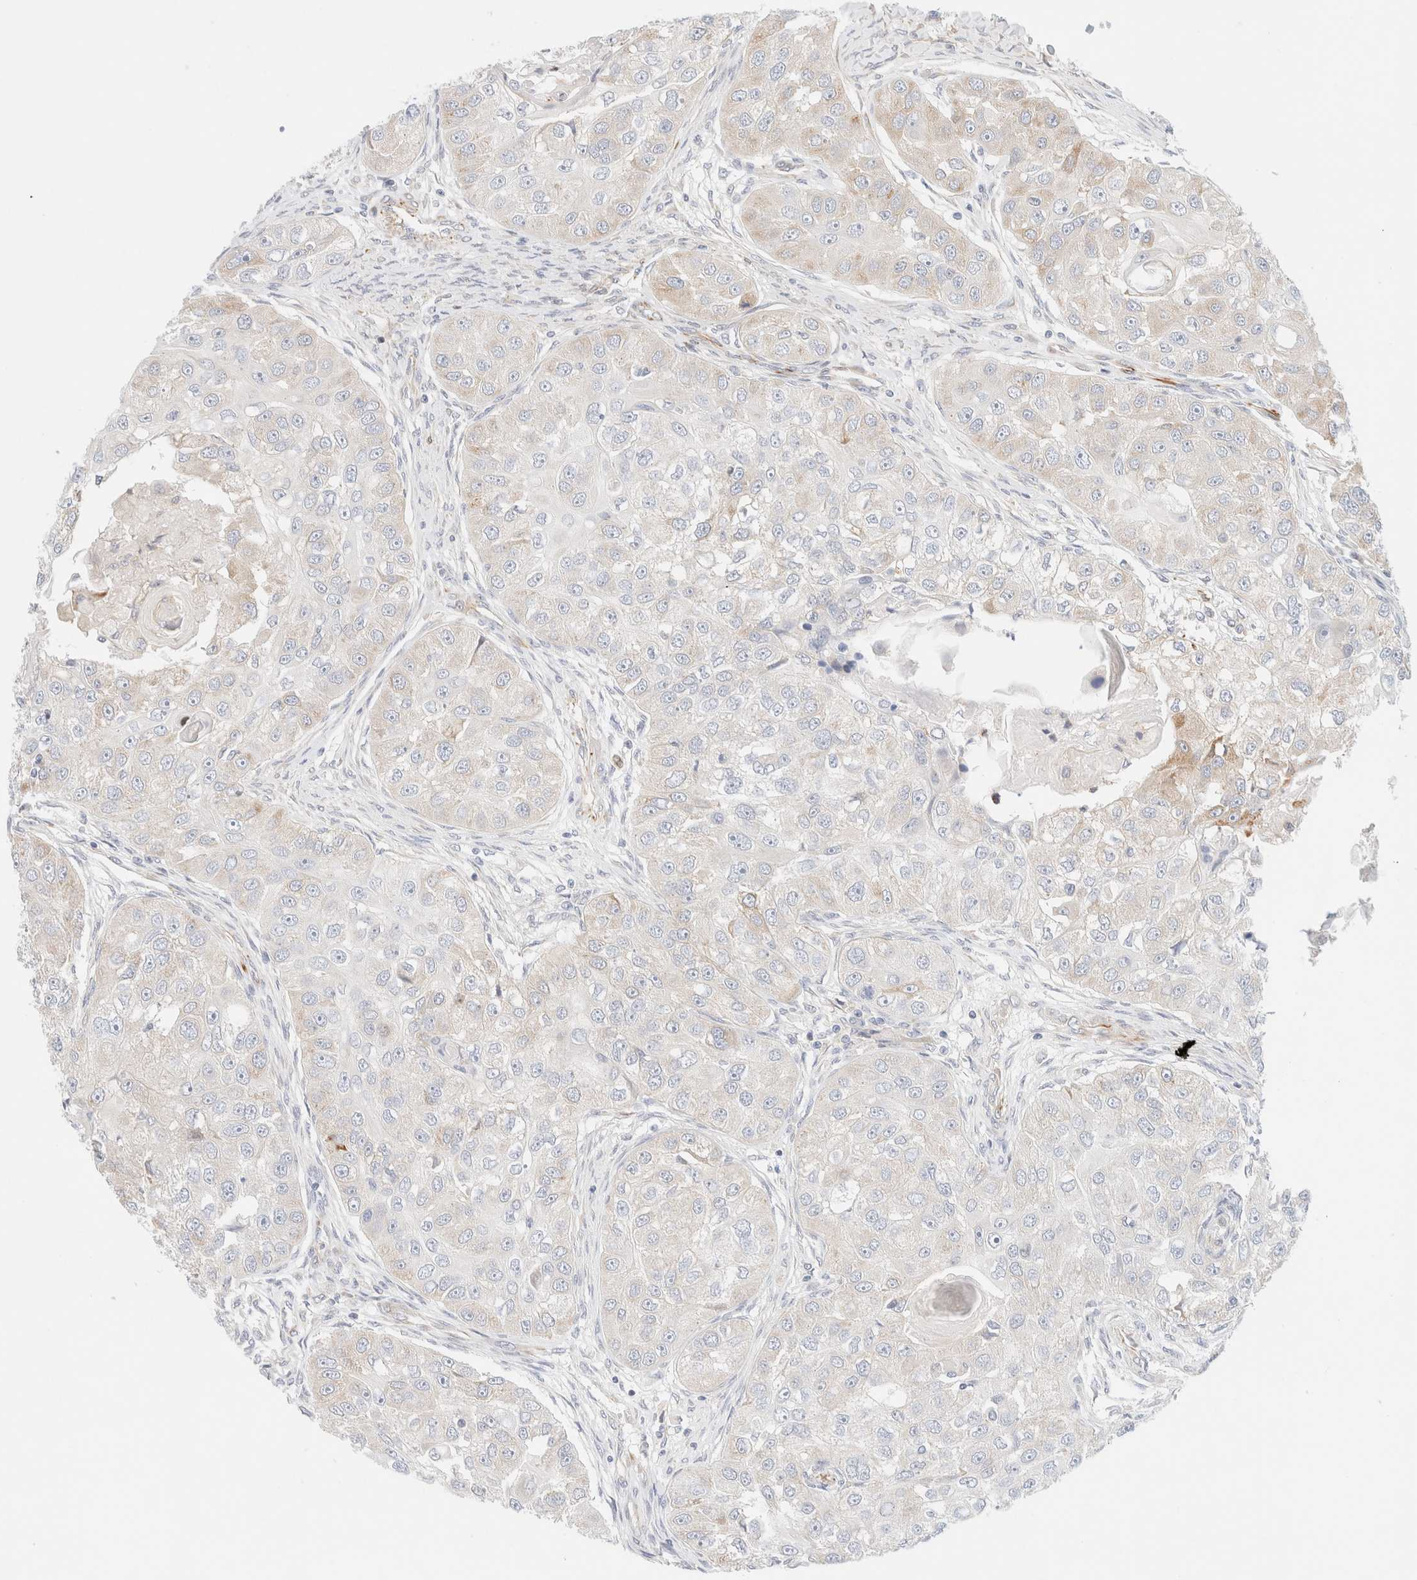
{"staining": {"intensity": "weak", "quantity": "<25%", "location": "cytoplasmic/membranous"}, "tissue": "head and neck cancer", "cell_type": "Tumor cells", "image_type": "cancer", "snomed": [{"axis": "morphology", "description": "Normal tissue, NOS"}, {"axis": "morphology", "description": "Squamous cell carcinoma, NOS"}, {"axis": "topography", "description": "Skeletal muscle"}, {"axis": "topography", "description": "Head-Neck"}], "caption": "A photomicrograph of head and neck cancer (squamous cell carcinoma) stained for a protein shows no brown staining in tumor cells.", "gene": "SLC25A48", "patient": {"sex": "male", "age": 51}}